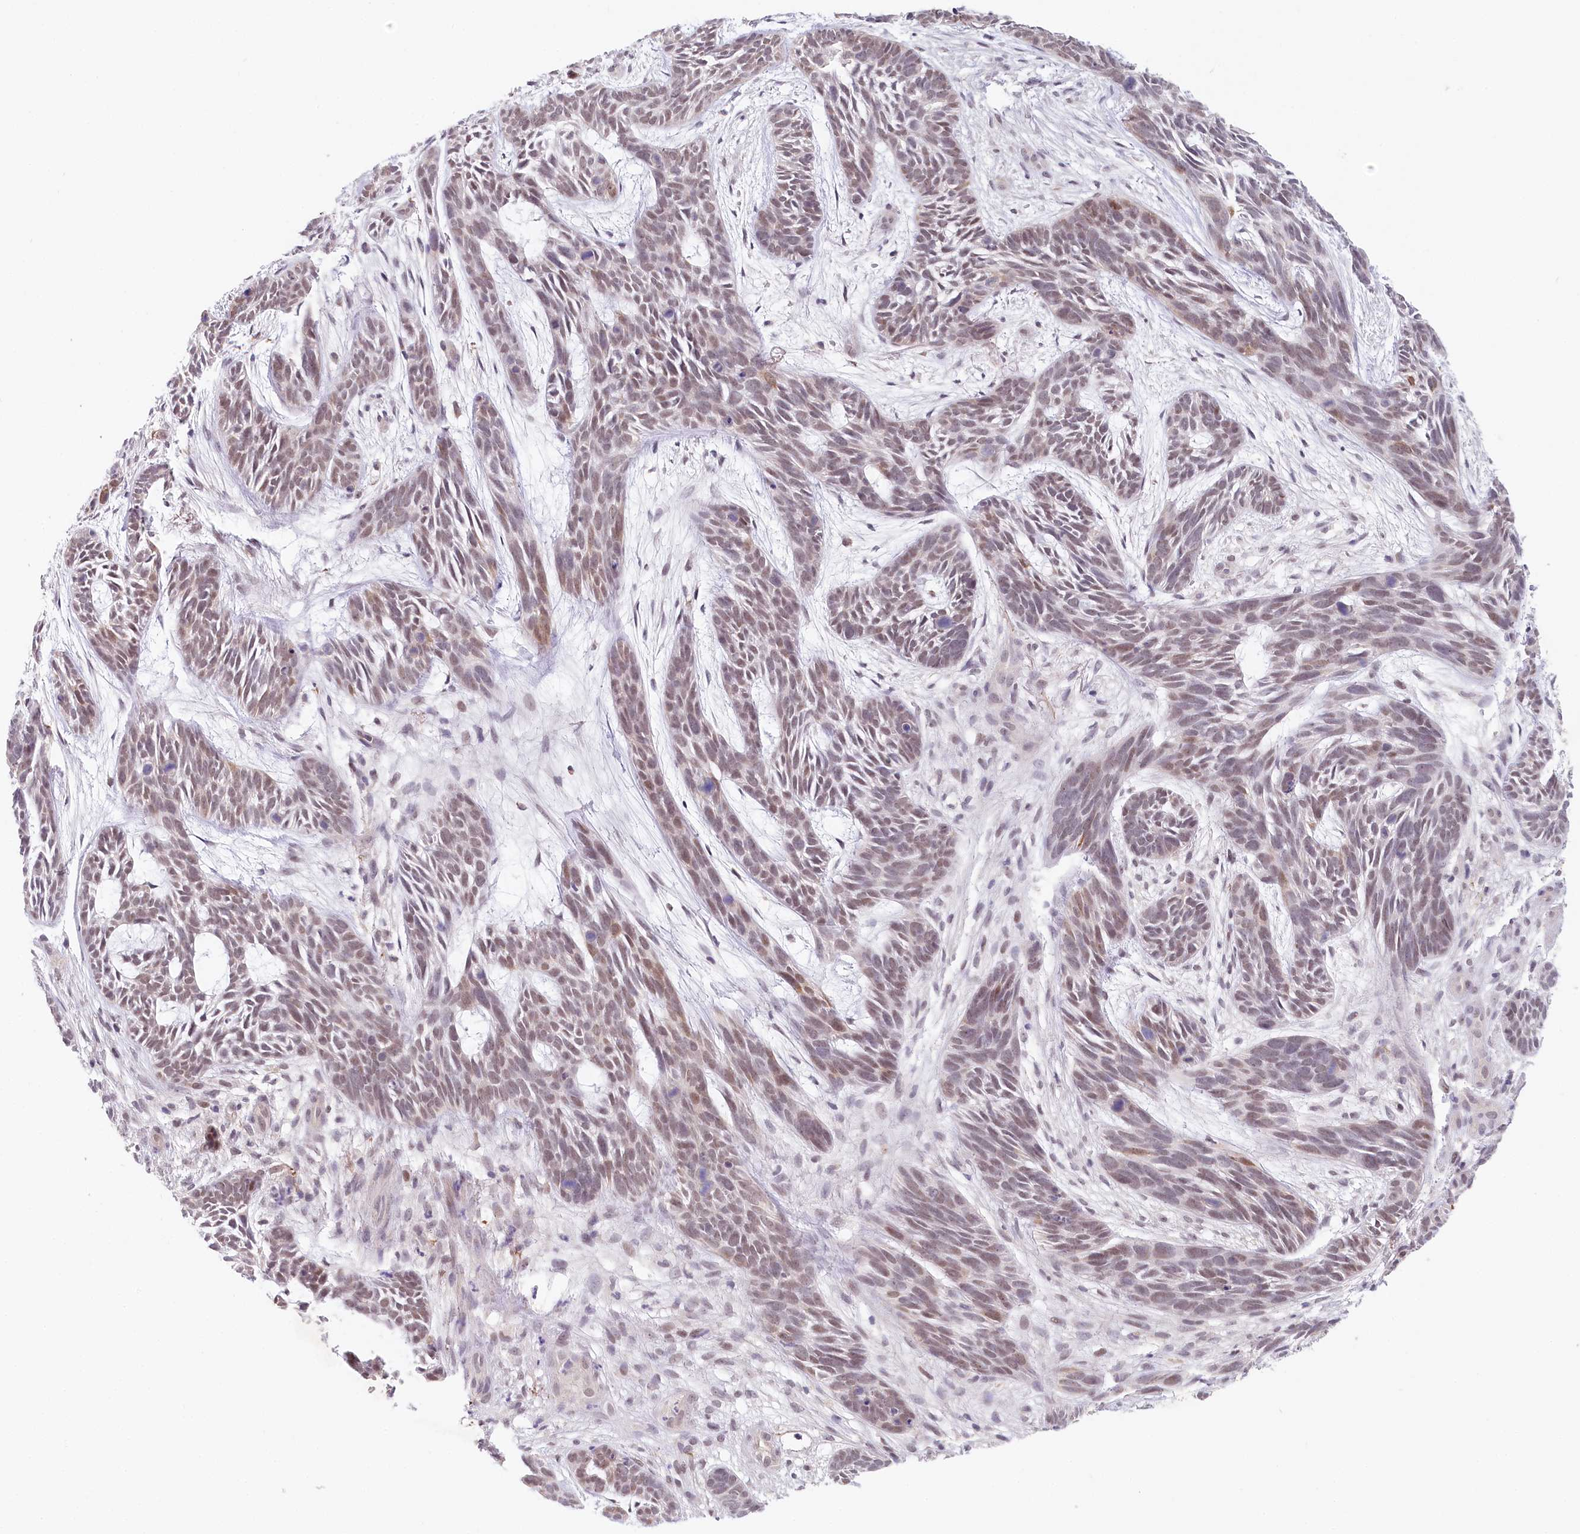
{"staining": {"intensity": "weak", "quantity": ">75%", "location": "nuclear"}, "tissue": "skin cancer", "cell_type": "Tumor cells", "image_type": "cancer", "snomed": [{"axis": "morphology", "description": "Basal cell carcinoma"}, {"axis": "topography", "description": "Skin"}], "caption": "Basal cell carcinoma (skin) was stained to show a protein in brown. There is low levels of weak nuclear positivity in approximately >75% of tumor cells. The staining is performed using DAB brown chromogen to label protein expression. The nuclei are counter-stained blue using hematoxylin.", "gene": "AMTN", "patient": {"sex": "male", "age": 89}}